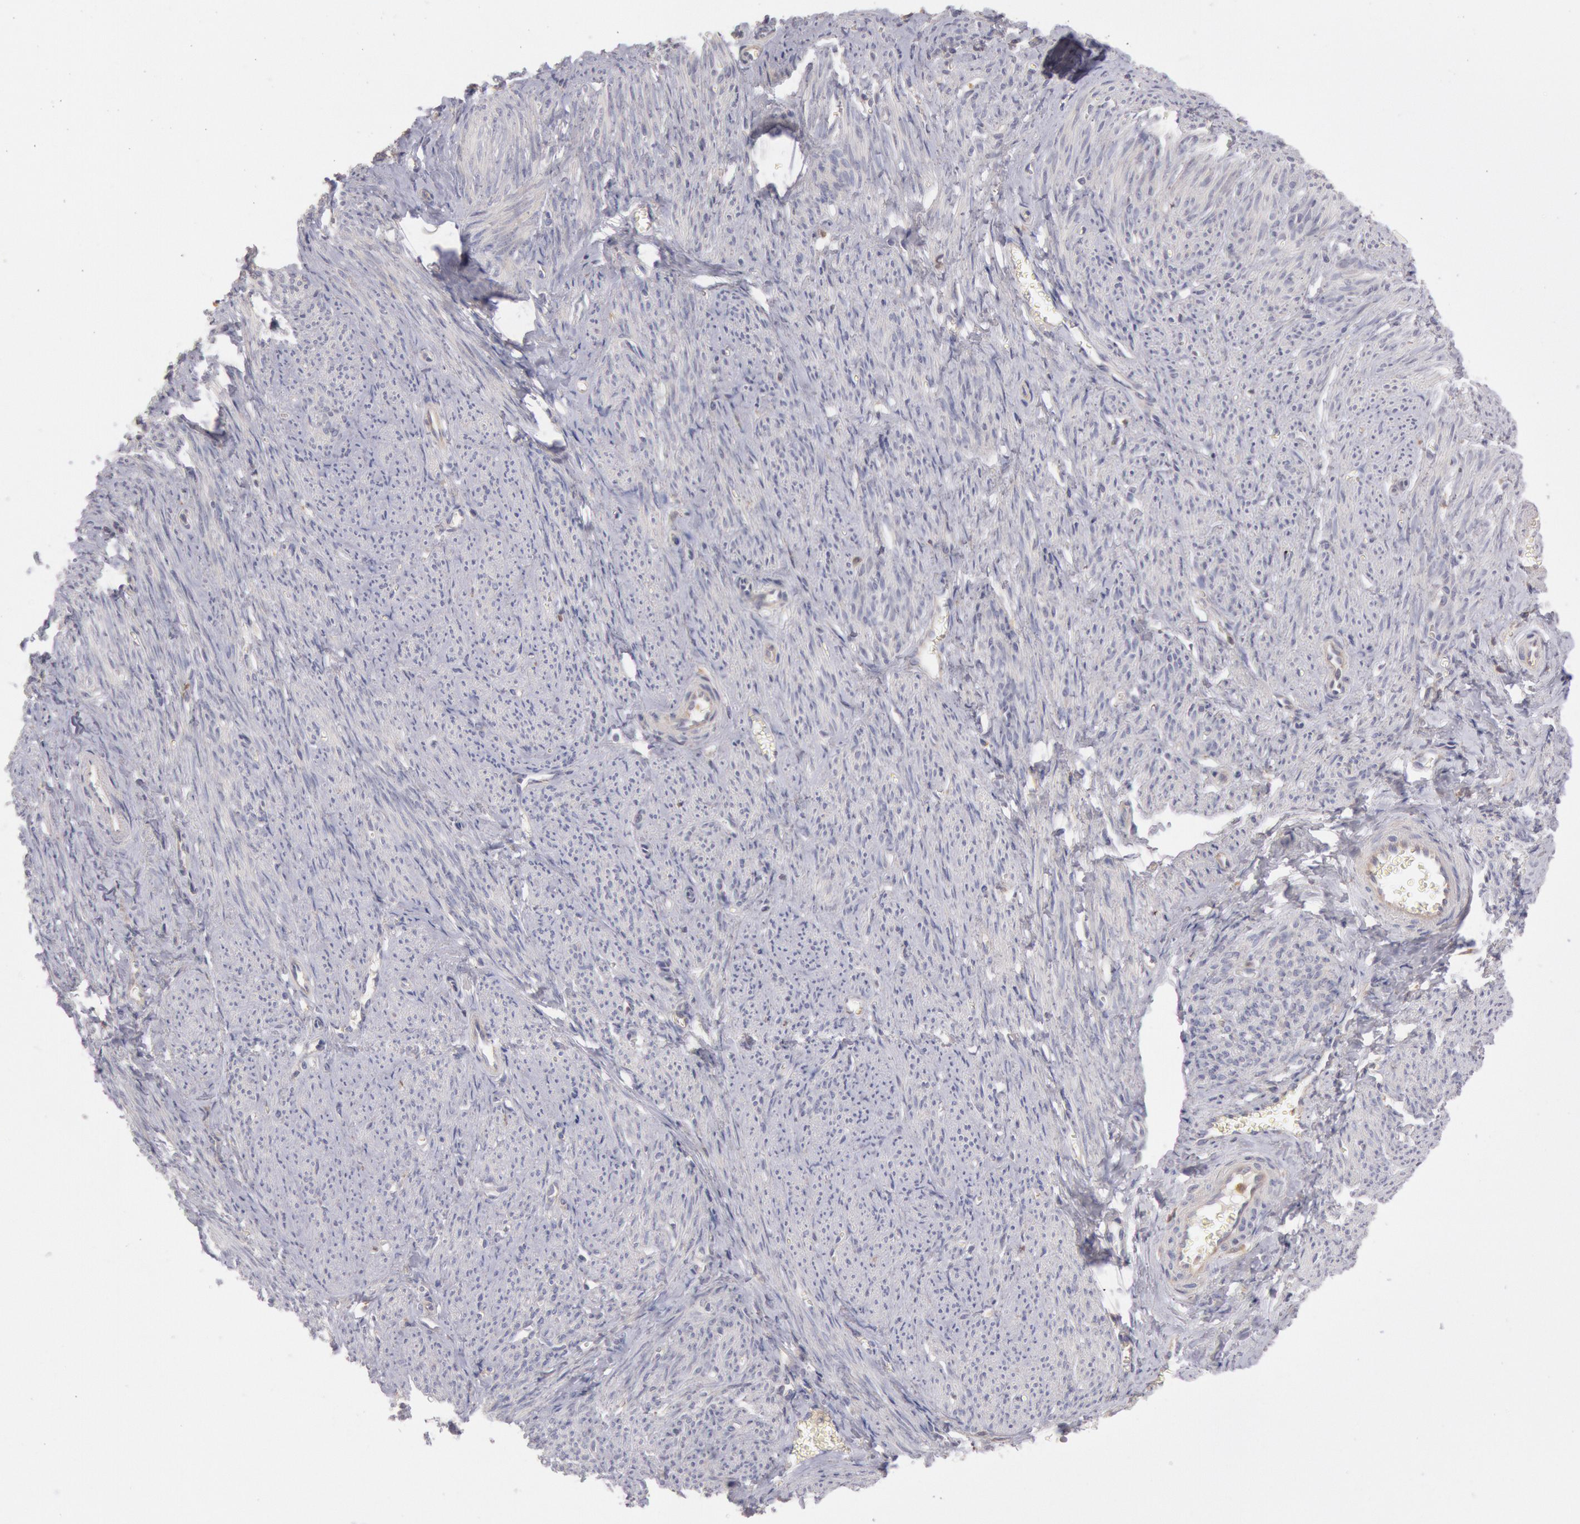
{"staining": {"intensity": "negative", "quantity": "none", "location": "none"}, "tissue": "smooth muscle", "cell_type": "Smooth muscle cells", "image_type": "normal", "snomed": [{"axis": "morphology", "description": "Normal tissue, NOS"}, {"axis": "topography", "description": "Smooth muscle"}, {"axis": "topography", "description": "Cervix"}], "caption": "Protein analysis of benign smooth muscle displays no significant positivity in smooth muscle cells. The staining was performed using DAB (3,3'-diaminobenzidine) to visualize the protein expression in brown, while the nuclei were stained in blue with hematoxylin (Magnification: 20x).", "gene": "PIK3R1", "patient": {"sex": "female", "age": 70}}